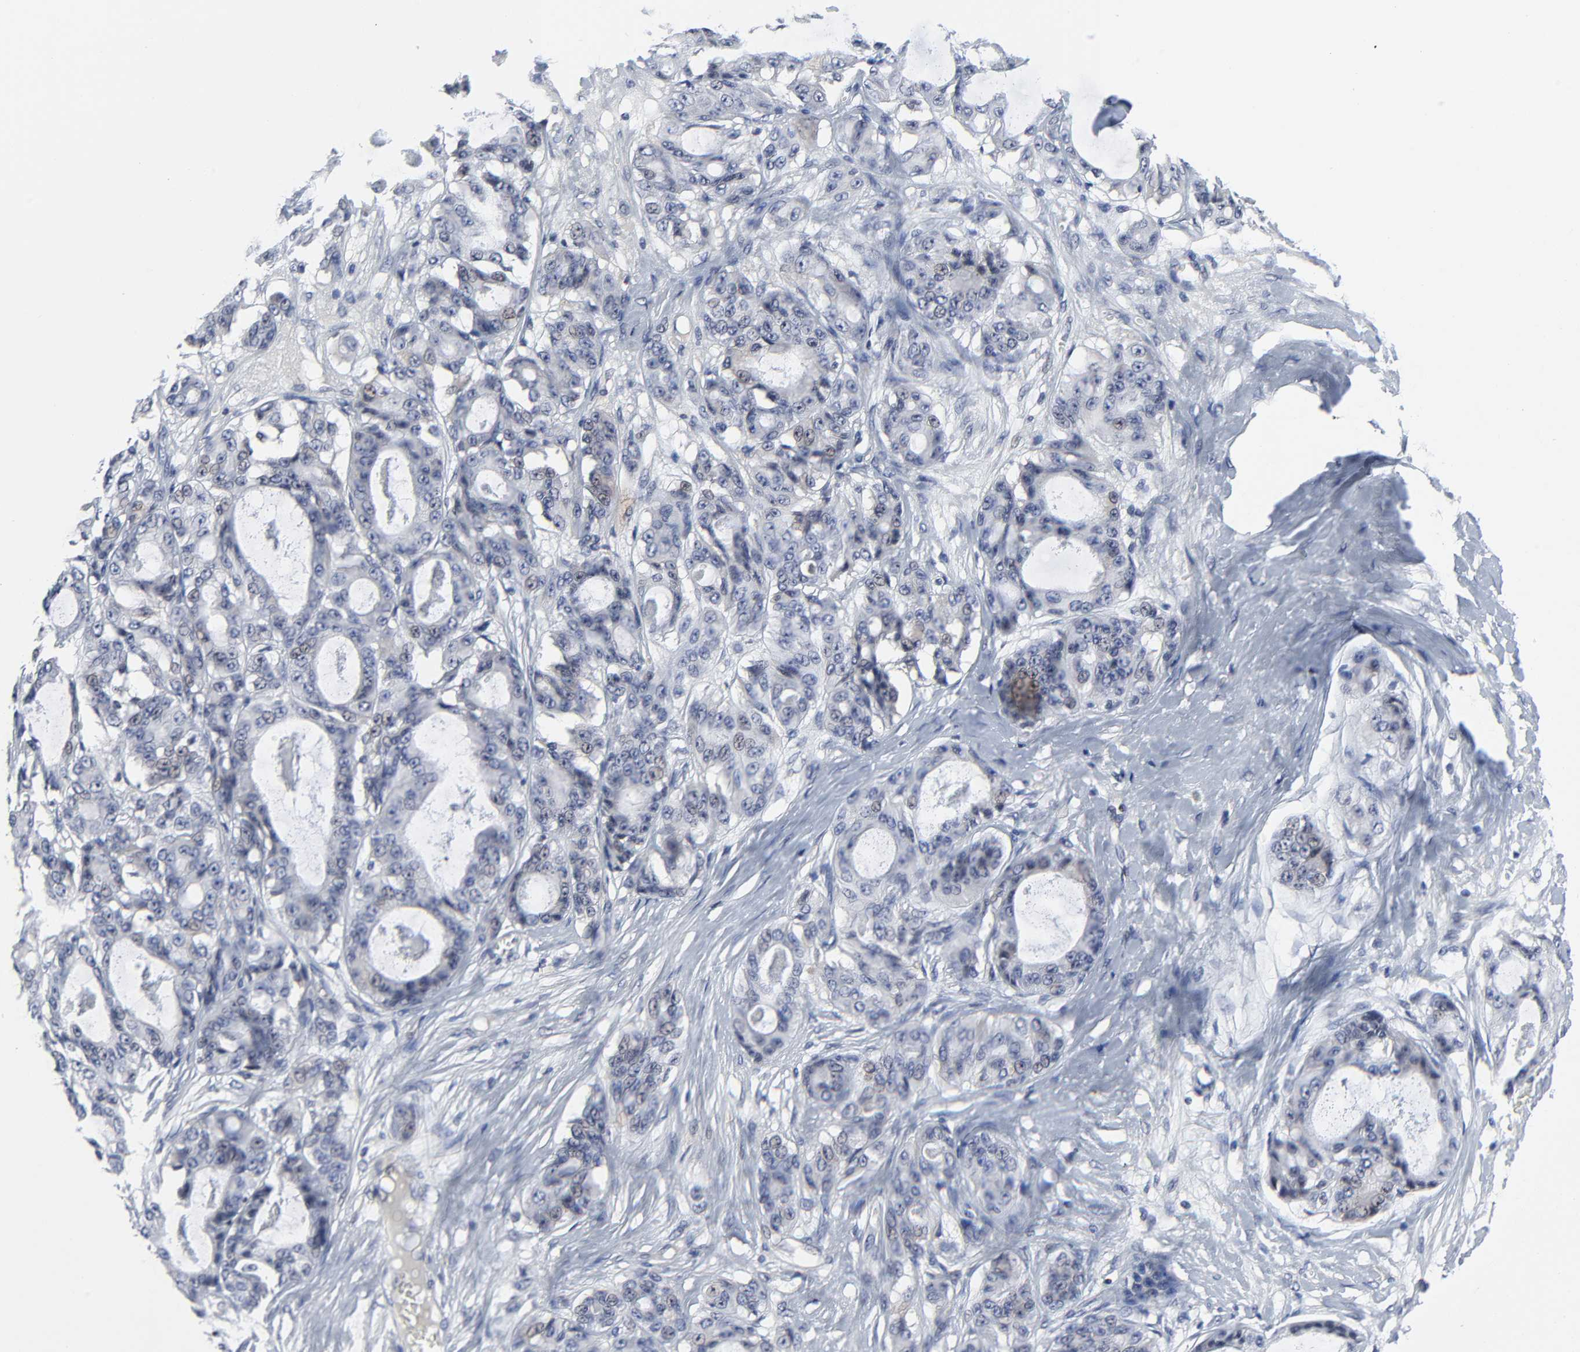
{"staining": {"intensity": "weak", "quantity": "<25%", "location": "nuclear"}, "tissue": "ovarian cancer", "cell_type": "Tumor cells", "image_type": "cancer", "snomed": [{"axis": "morphology", "description": "Carcinoma, endometroid"}, {"axis": "topography", "description": "Ovary"}], "caption": "Immunohistochemical staining of endometroid carcinoma (ovarian) shows no significant positivity in tumor cells.", "gene": "ZNF589", "patient": {"sex": "female", "age": 61}}